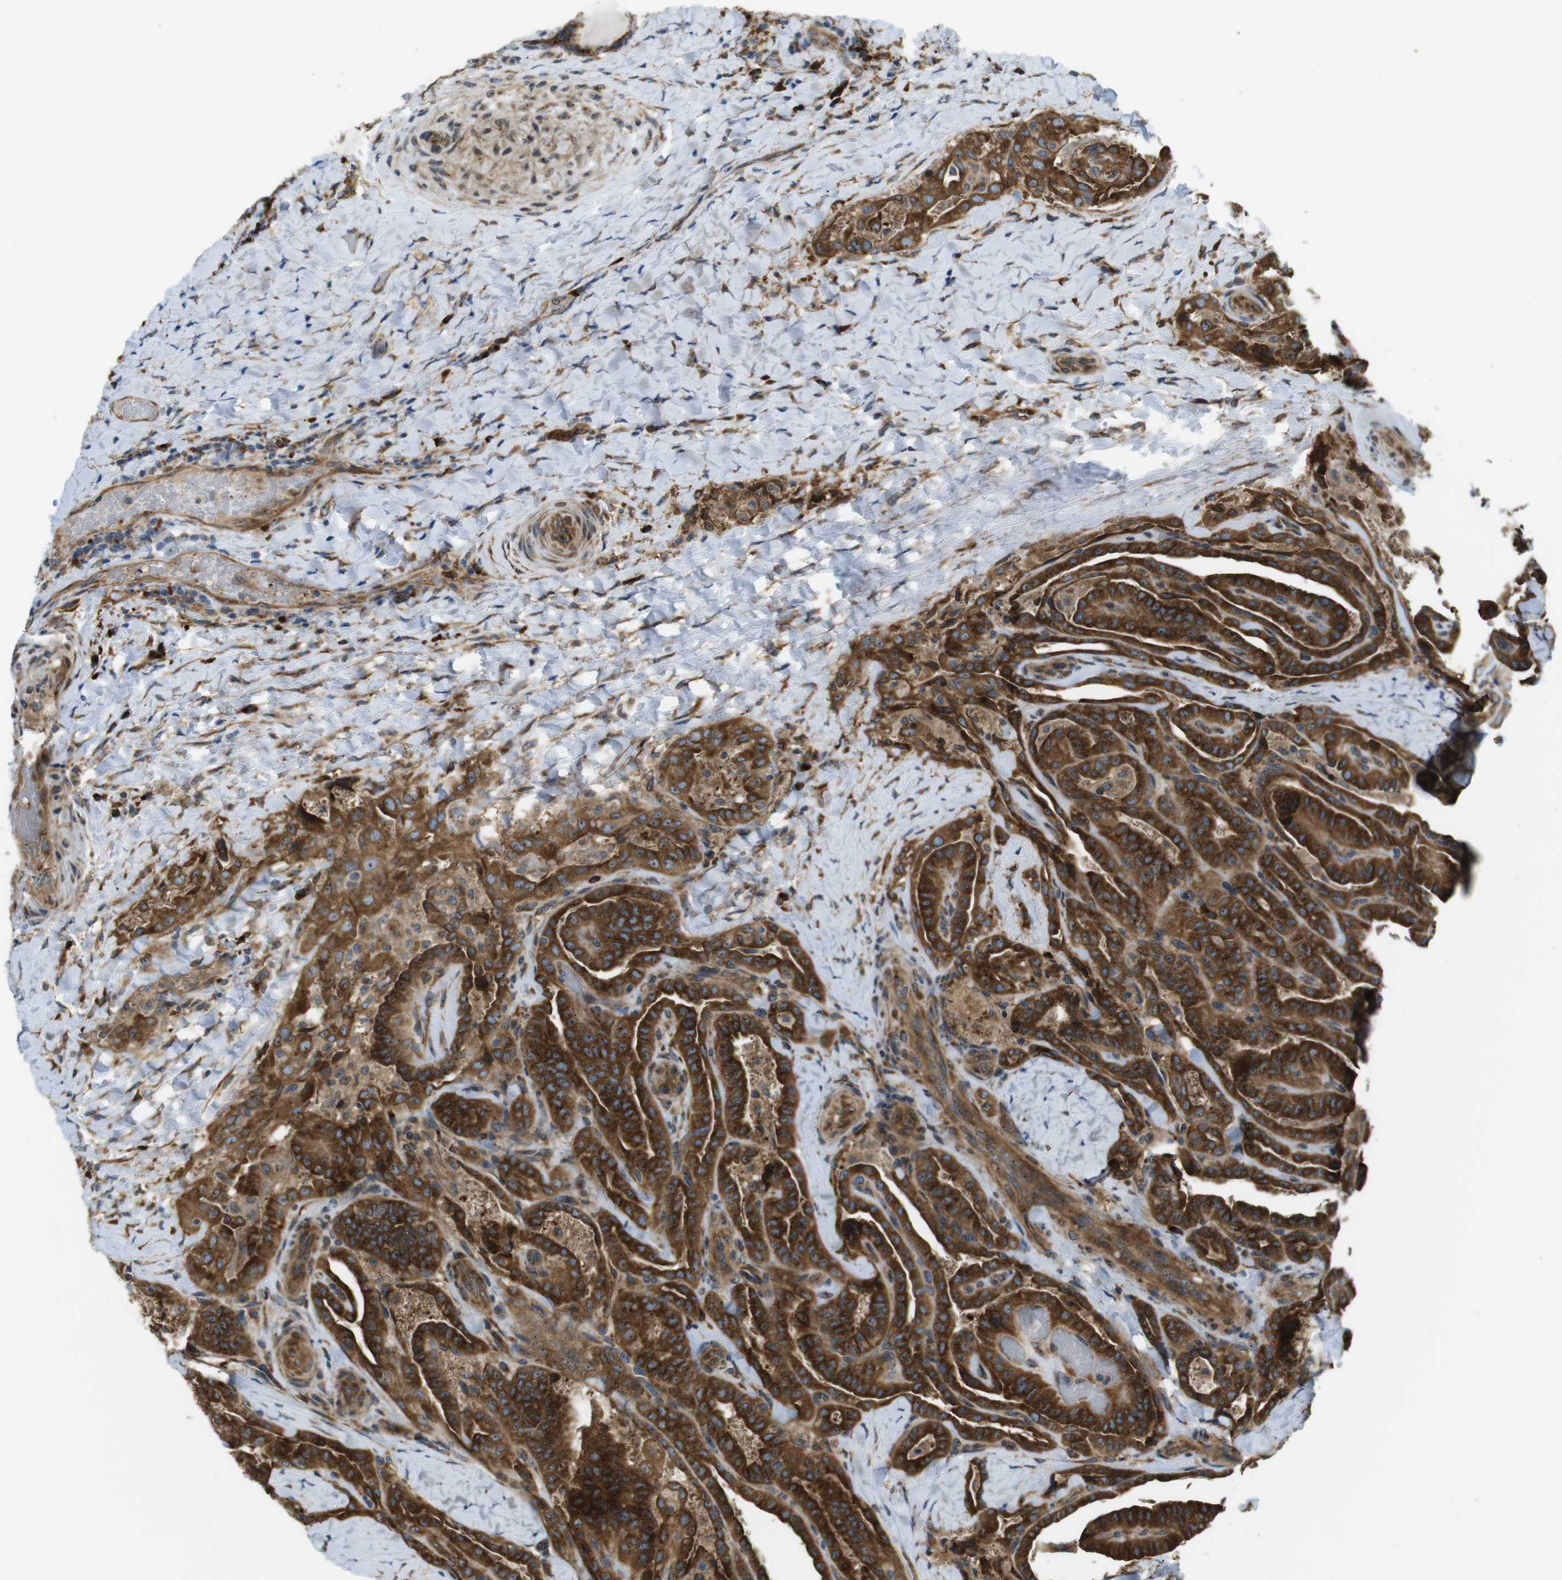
{"staining": {"intensity": "strong", "quantity": ">75%", "location": "cytoplasmic/membranous"}, "tissue": "thyroid cancer", "cell_type": "Tumor cells", "image_type": "cancer", "snomed": [{"axis": "morphology", "description": "Papillary adenocarcinoma, NOS"}, {"axis": "topography", "description": "Thyroid gland"}], "caption": "The photomicrograph displays immunohistochemical staining of thyroid cancer (papillary adenocarcinoma). There is strong cytoplasmic/membranous staining is seen in approximately >75% of tumor cells.", "gene": "TMEM143", "patient": {"sex": "male", "age": 77}}